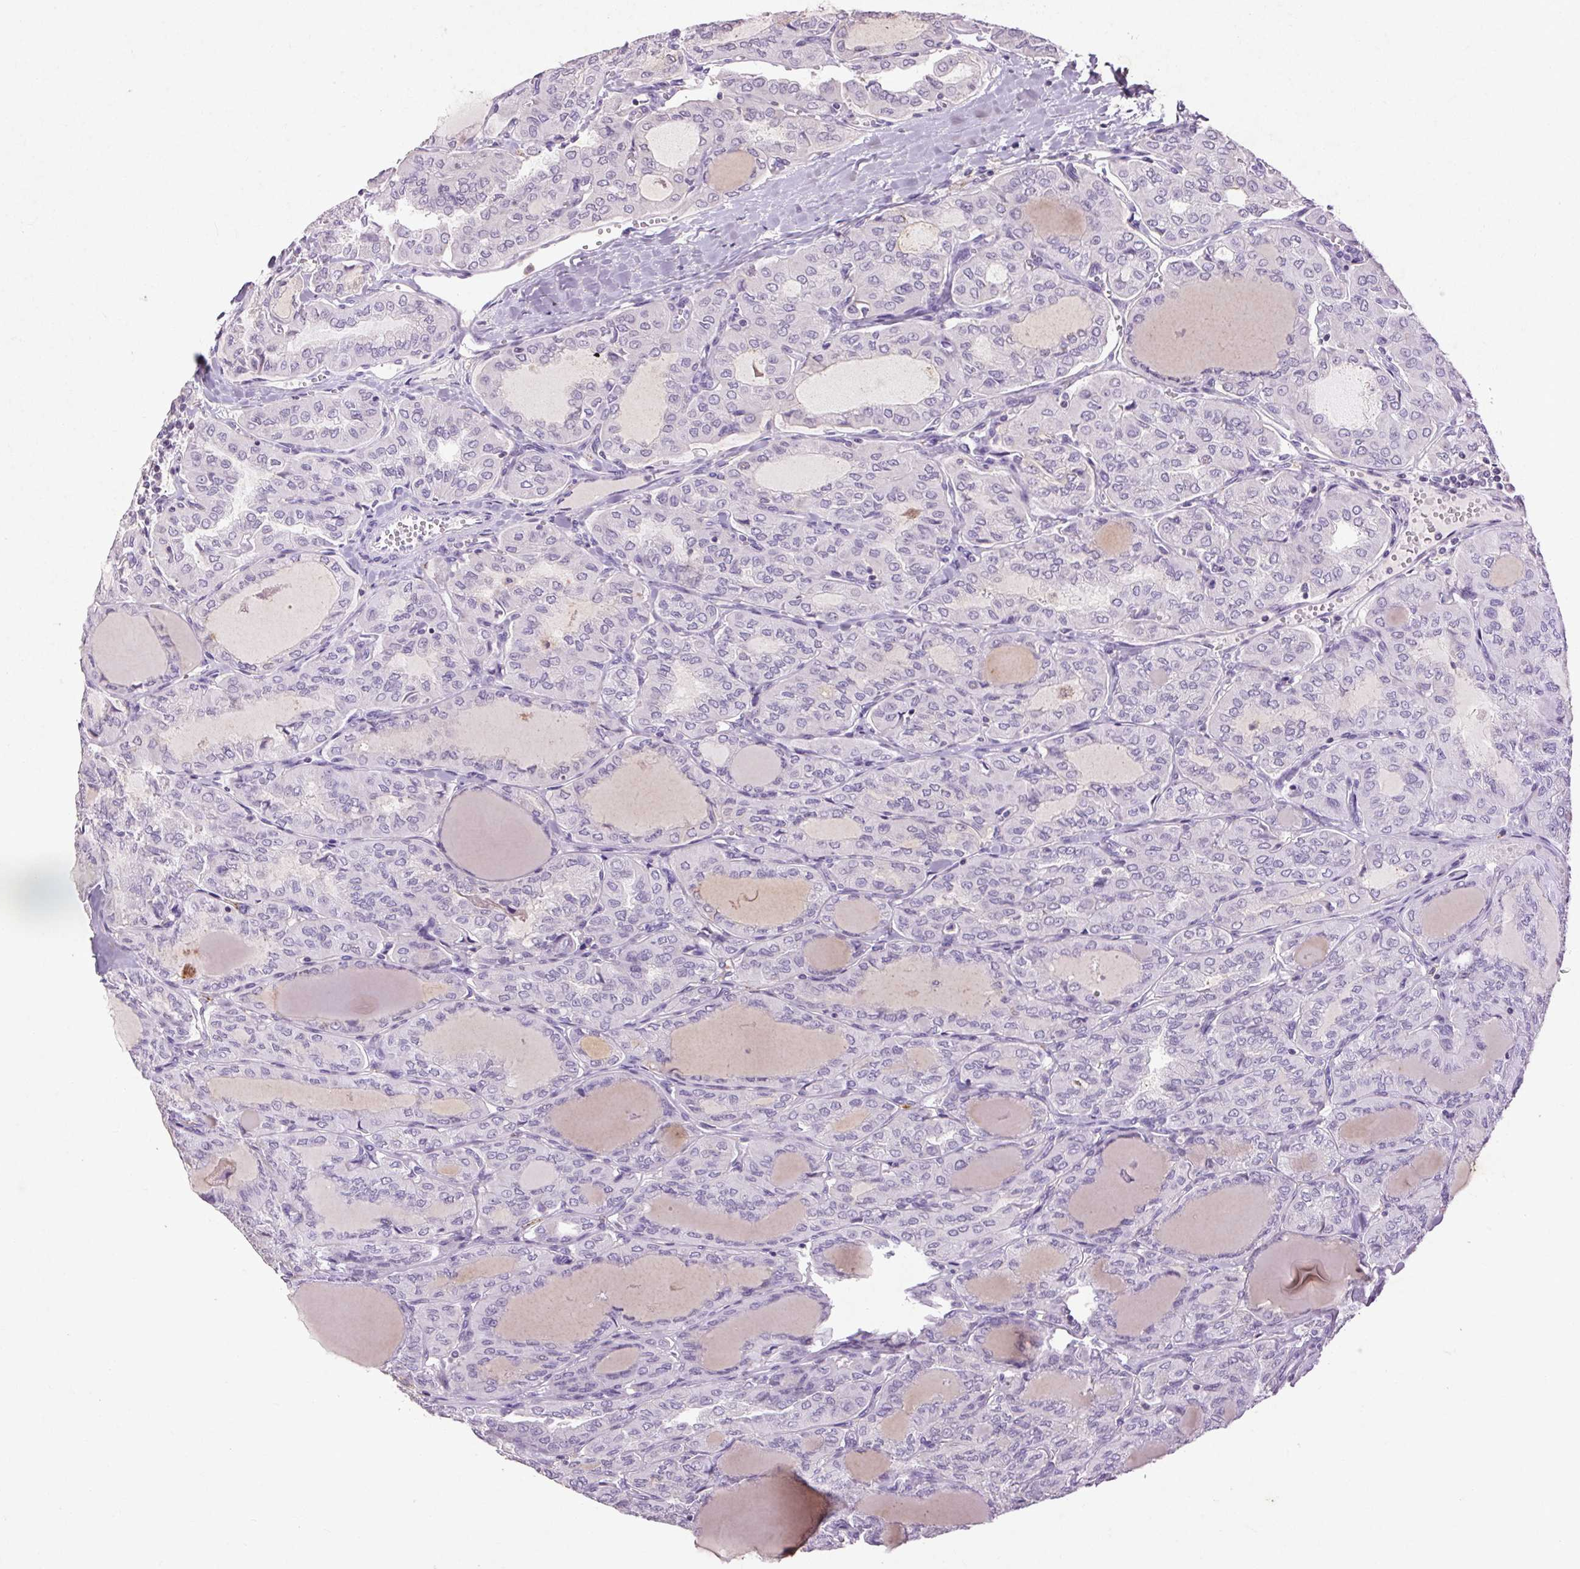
{"staining": {"intensity": "negative", "quantity": "none", "location": "none"}, "tissue": "thyroid cancer", "cell_type": "Tumor cells", "image_type": "cancer", "snomed": [{"axis": "morphology", "description": "Papillary adenocarcinoma, NOS"}, {"axis": "topography", "description": "Thyroid gland"}], "caption": "This micrograph is of thyroid cancer (papillary adenocarcinoma) stained with IHC to label a protein in brown with the nuclei are counter-stained blue. There is no positivity in tumor cells. (Immunohistochemistry, brightfield microscopy, high magnification).", "gene": "FNDC7", "patient": {"sex": "male", "age": 20}}